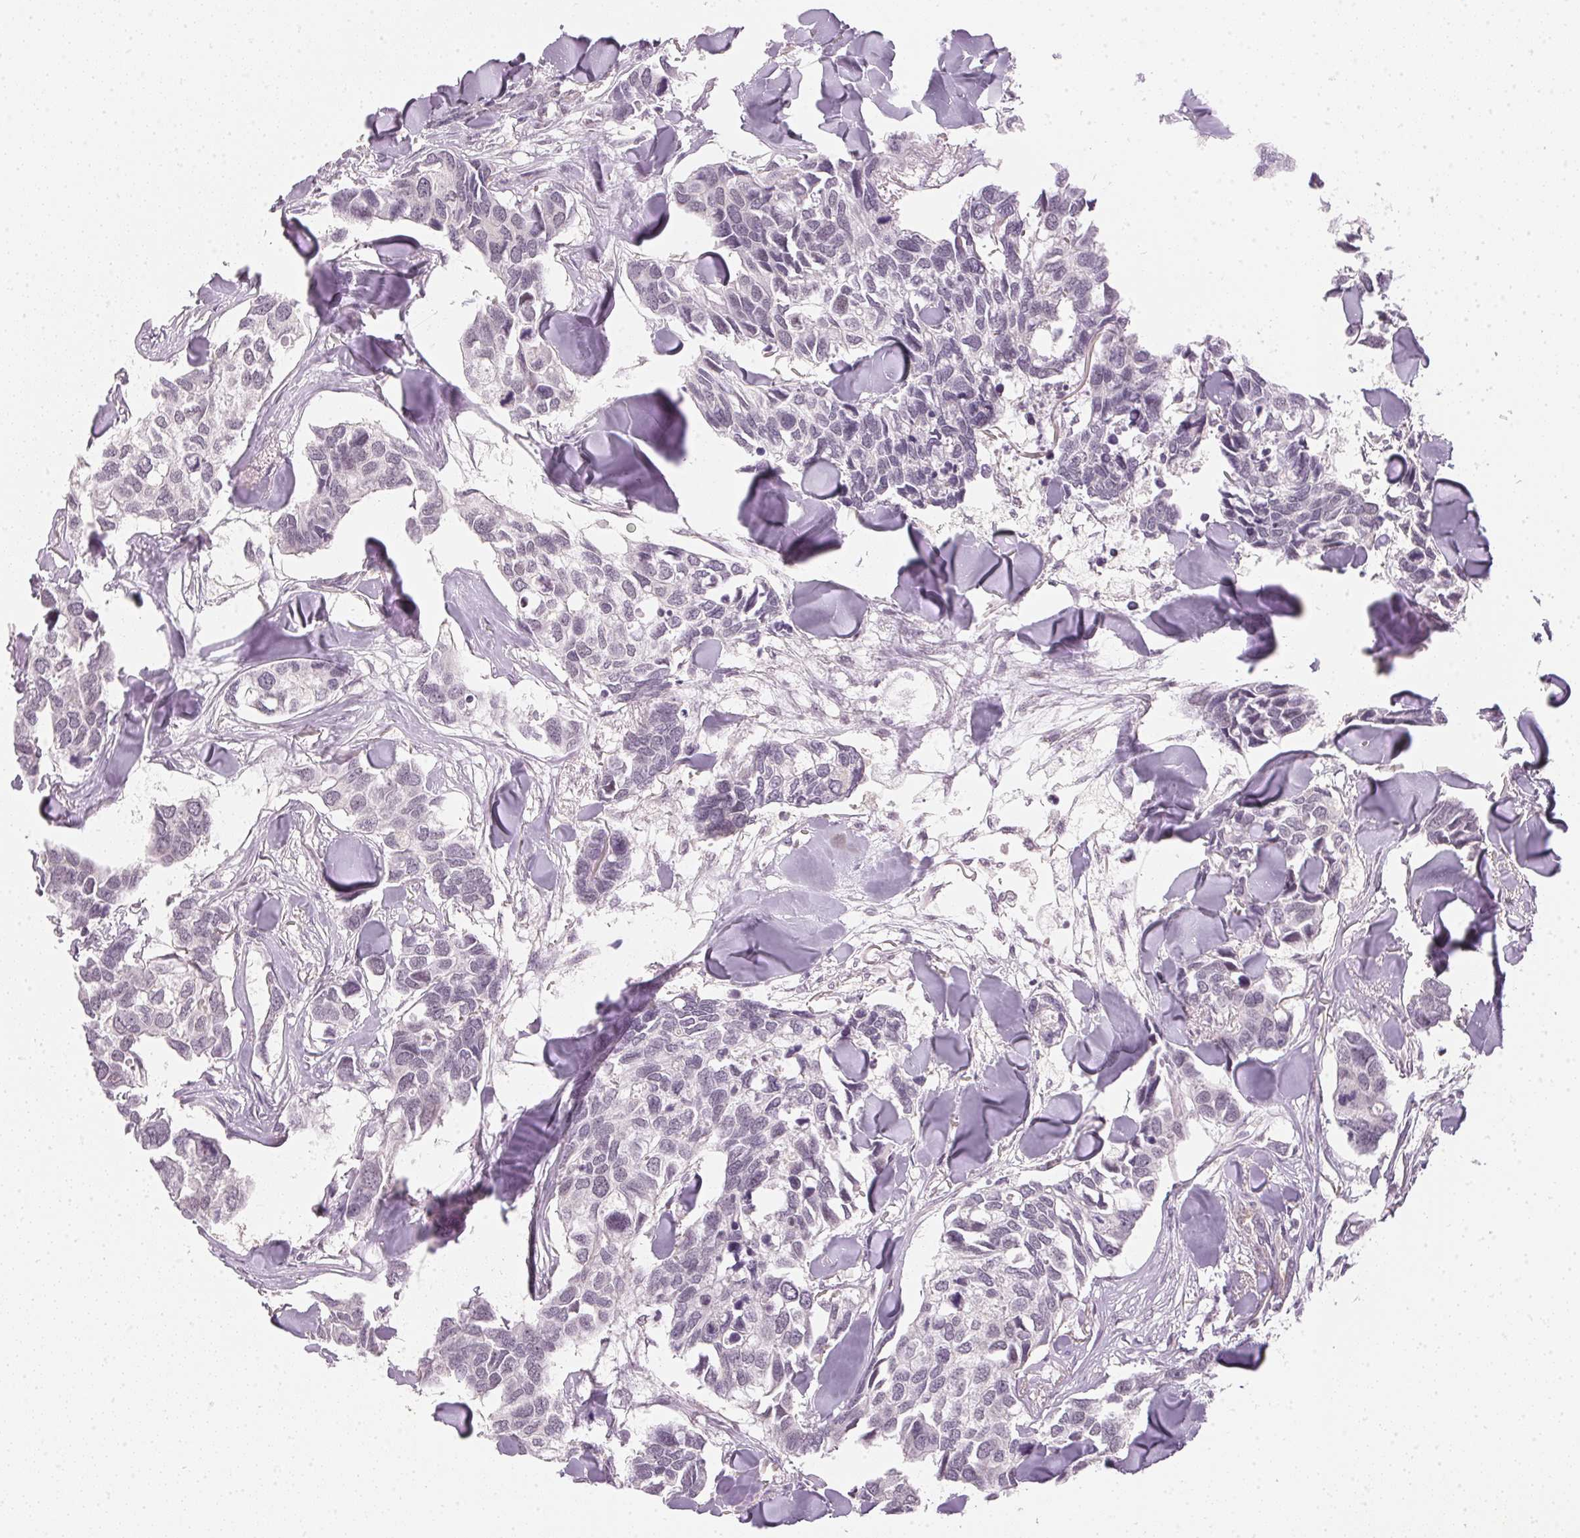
{"staining": {"intensity": "negative", "quantity": "none", "location": "none"}, "tissue": "breast cancer", "cell_type": "Tumor cells", "image_type": "cancer", "snomed": [{"axis": "morphology", "description": "Duct carcinoma"}, {"axis": "topography", "description": "Breast"}], "caption": "Breast cancer stained for a protein using immunohistochemistry demonstrates no positivity tumor cells.", "gene": "KPRP", "patient": {"sex": "female", "age": 83}}